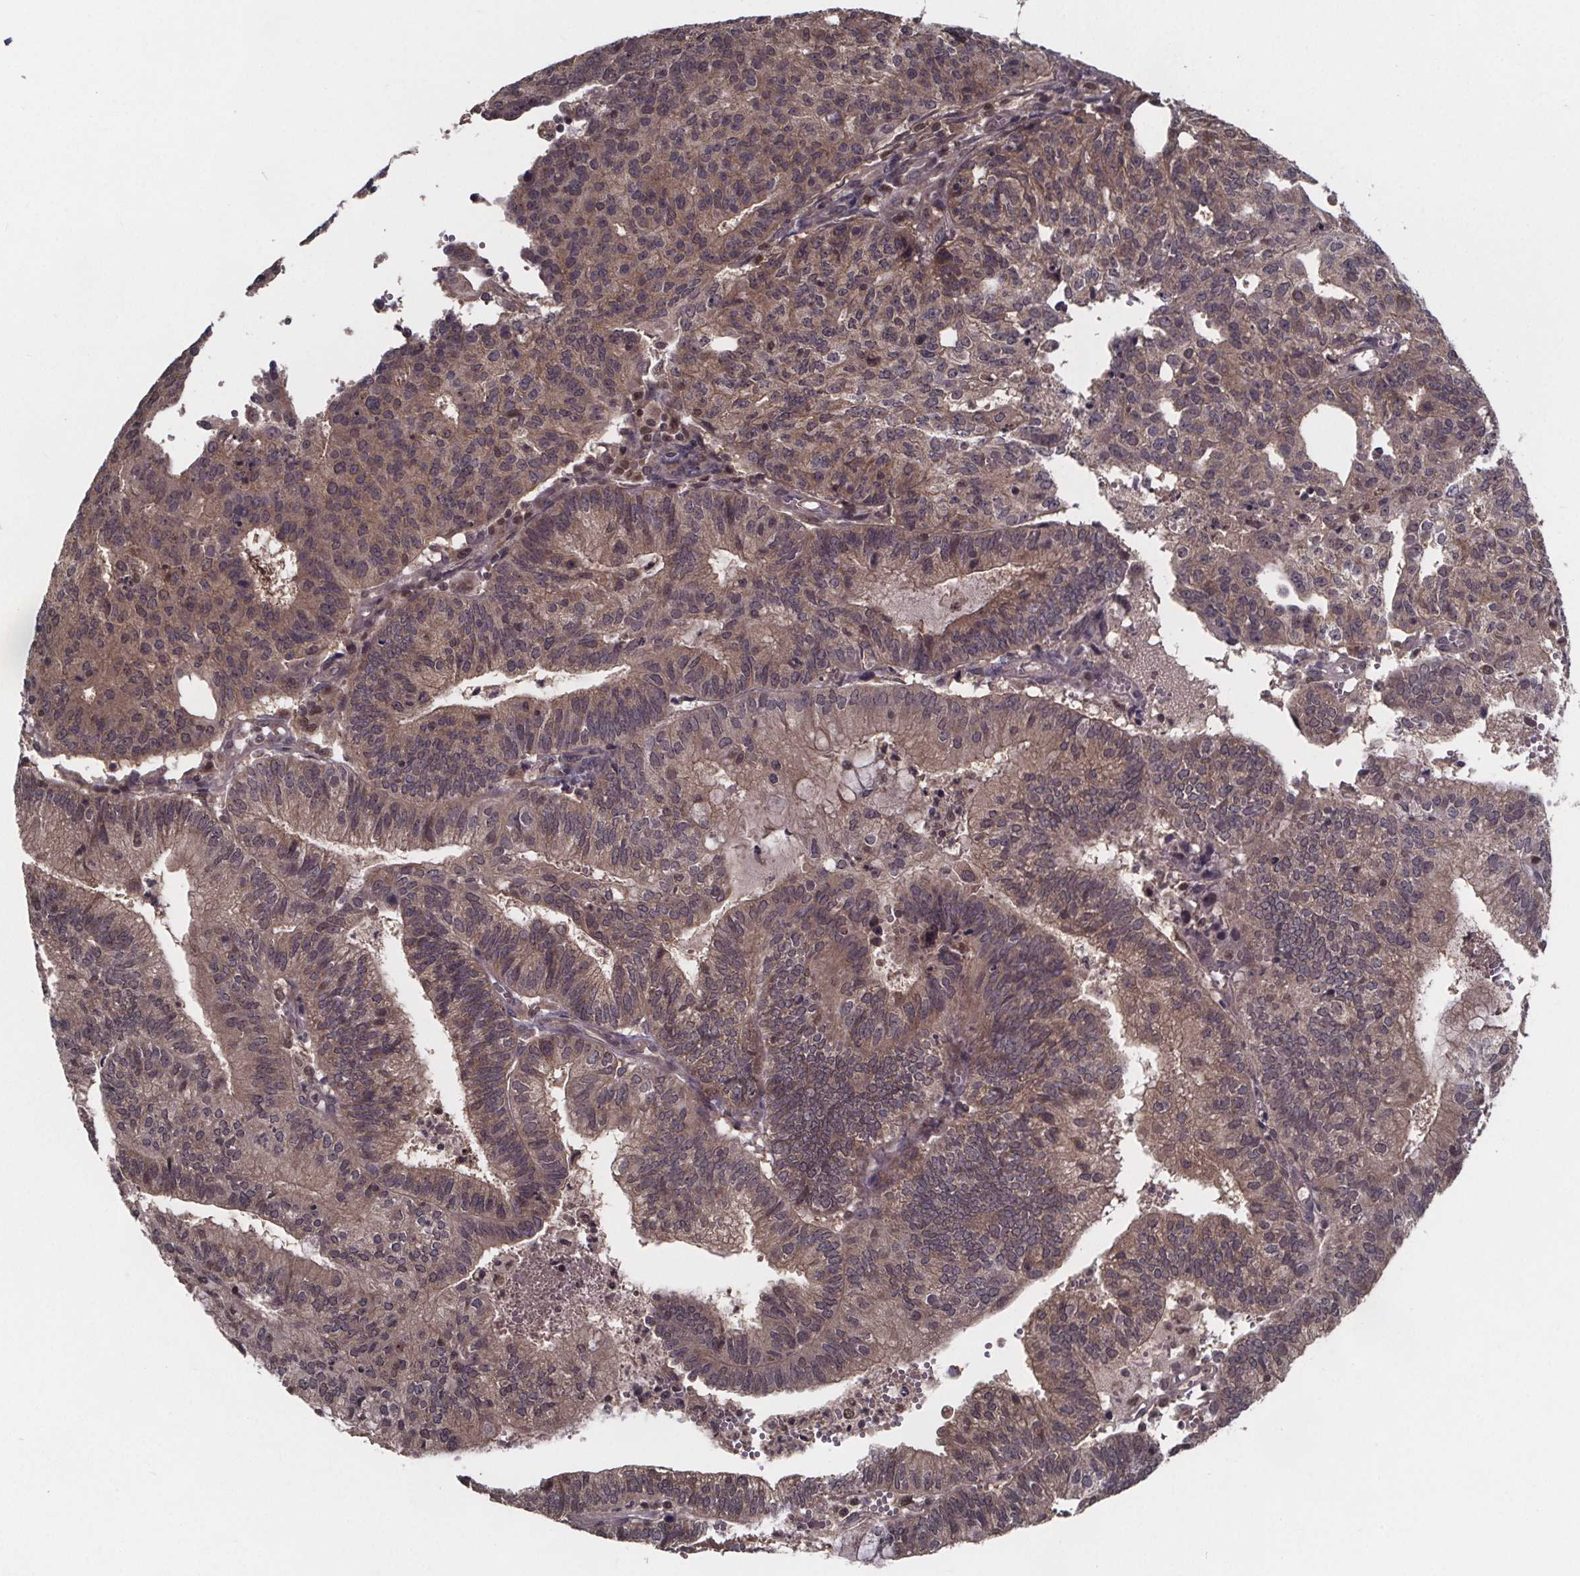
{"staining": {"intensity": "weak", "quantity": "25%-75%", "location": "cytoplasmic/membranous"}, "tissue": "endometrial cancer", "cell_type": "Tumor cells", "image_type": "cancer", "snomed": [{"axis": "morphology", "description": "Adenocarcinoma, NOS"}, {"axis": "topography", "description": "Endometrium"}], "caption": "Protein expression analysis of human endometrial cancer (adenocarcinoma) reveals weak cytoplasmic/membranous expression in approximately 25%-75% of tumor cells. (Stains: DAB (3,3'-diaminobenzidine) in brown, nuclei in blue, Microscopy: brightfield microscopy at high magnification).", "gene": "FN3KRP", "patient": {"sex": "female", "age": 82}}